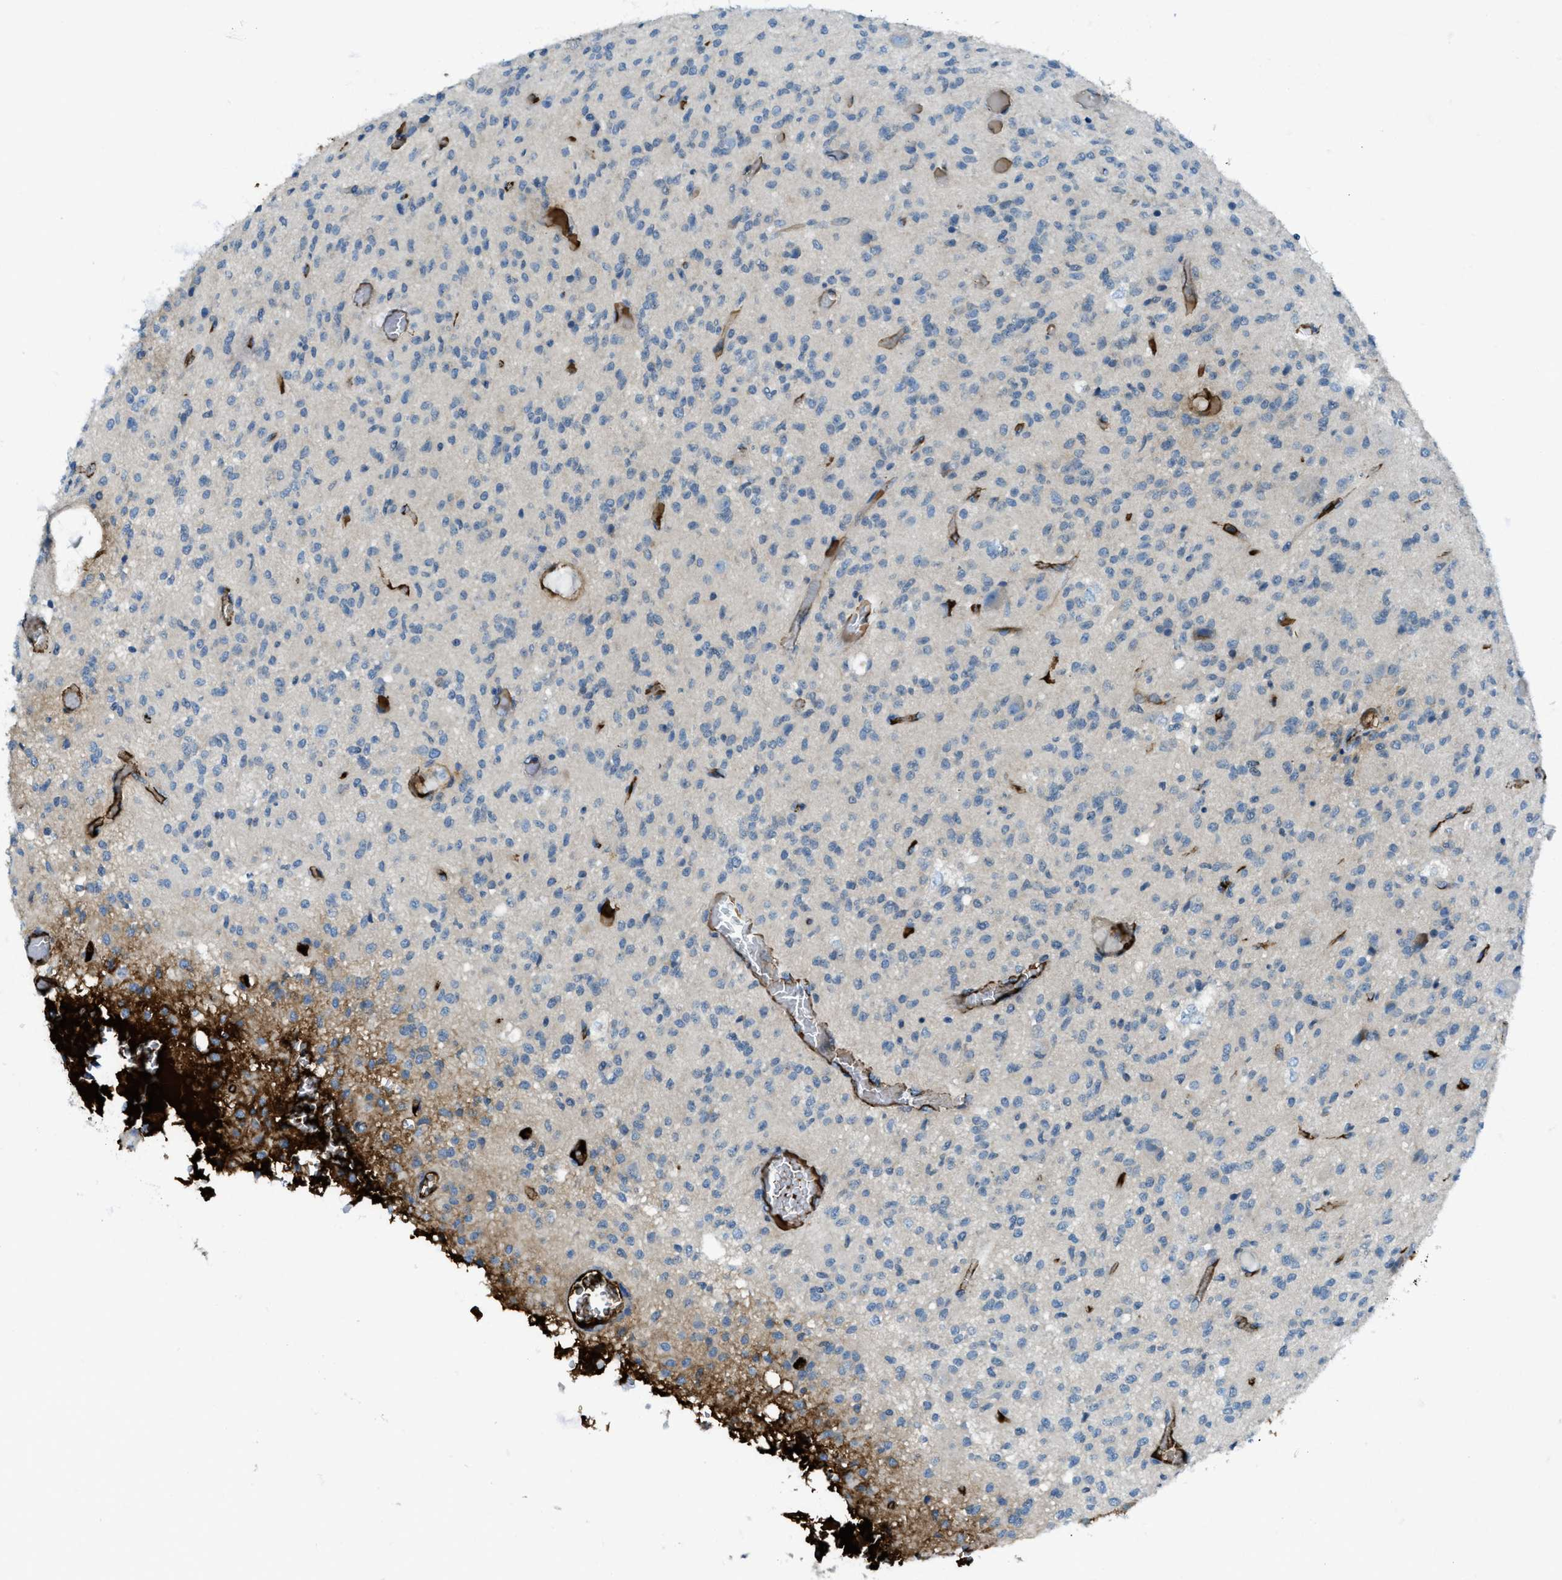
{"staining": {"intensity": "negative", "quantity": "none", "location": "none"}, "tissue": "glioma", "cell_type": "Tumor cells", "image_type": "cancer", "snomed": [{"axis": "morphology", "description": "Glioma, malignant, High grade"}, {"axis": "topography", "description": "Brain"}], "caption": "Tumor cells show no significant protein positivity in glioma. (Immunohistochemistry, brightfield microscopy, high magnification).", "gene": "TRIM59", "patient": {"sex": "female", "age": 59}}